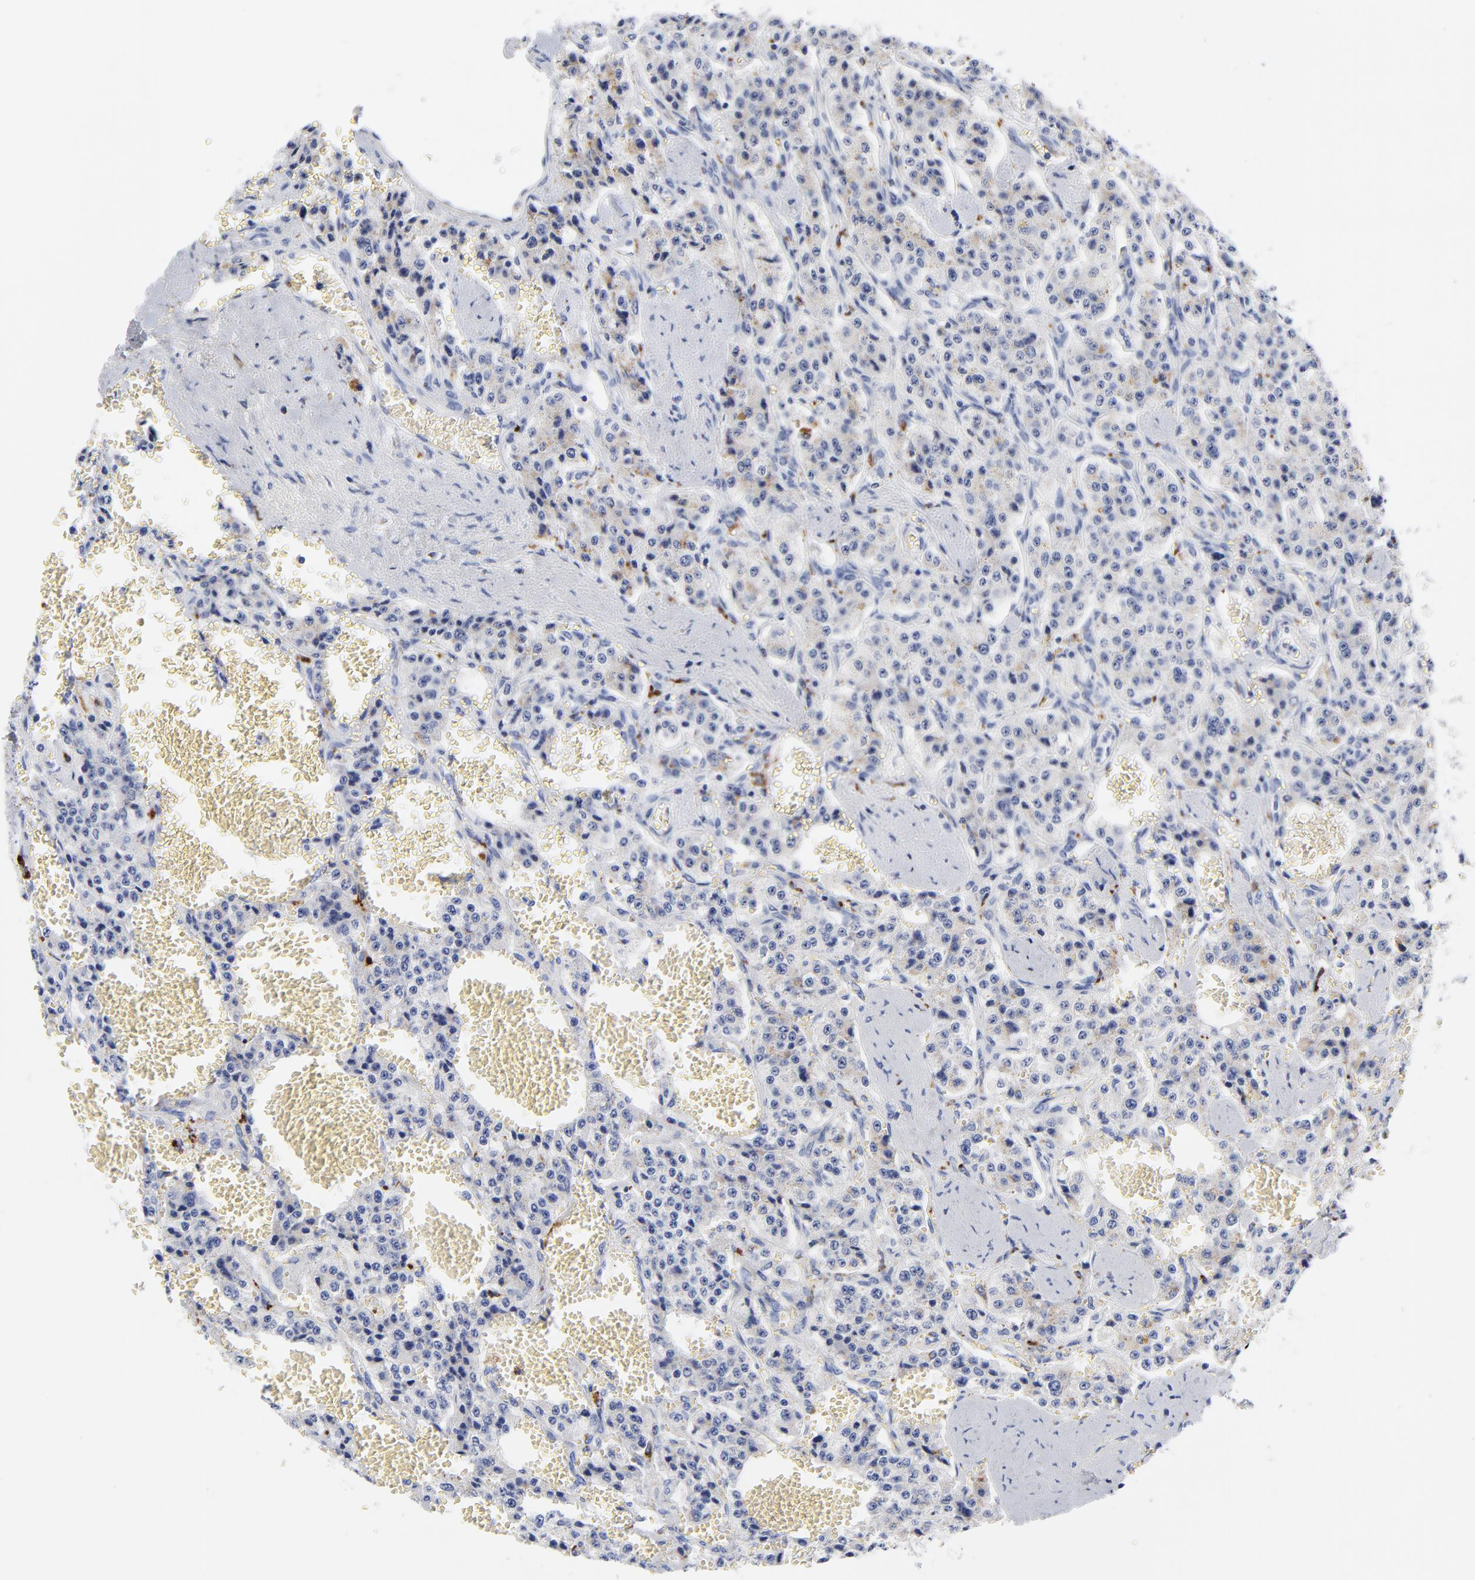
{"staining": {"intensity": "weak", "quantity": "25%-75%", "location": "cytoplasmic/membranous"}, "tissue": "carcinoid", "cell_type": "Tumor cells", "image_type": "cancer", "snomed": [{"axis": "morphology", "description": "Carcinoid, malignant, NOS"}, {"axis": "topography", "description": "Small intestine"}], "caption": "Protein expression analysis of carcinoid demonstrates weak cytoplasmic/membranous staining in about 25%-75% of tumor cells.", "gene": "CPVL", "patient": {"sex": "male", "age": 52}}